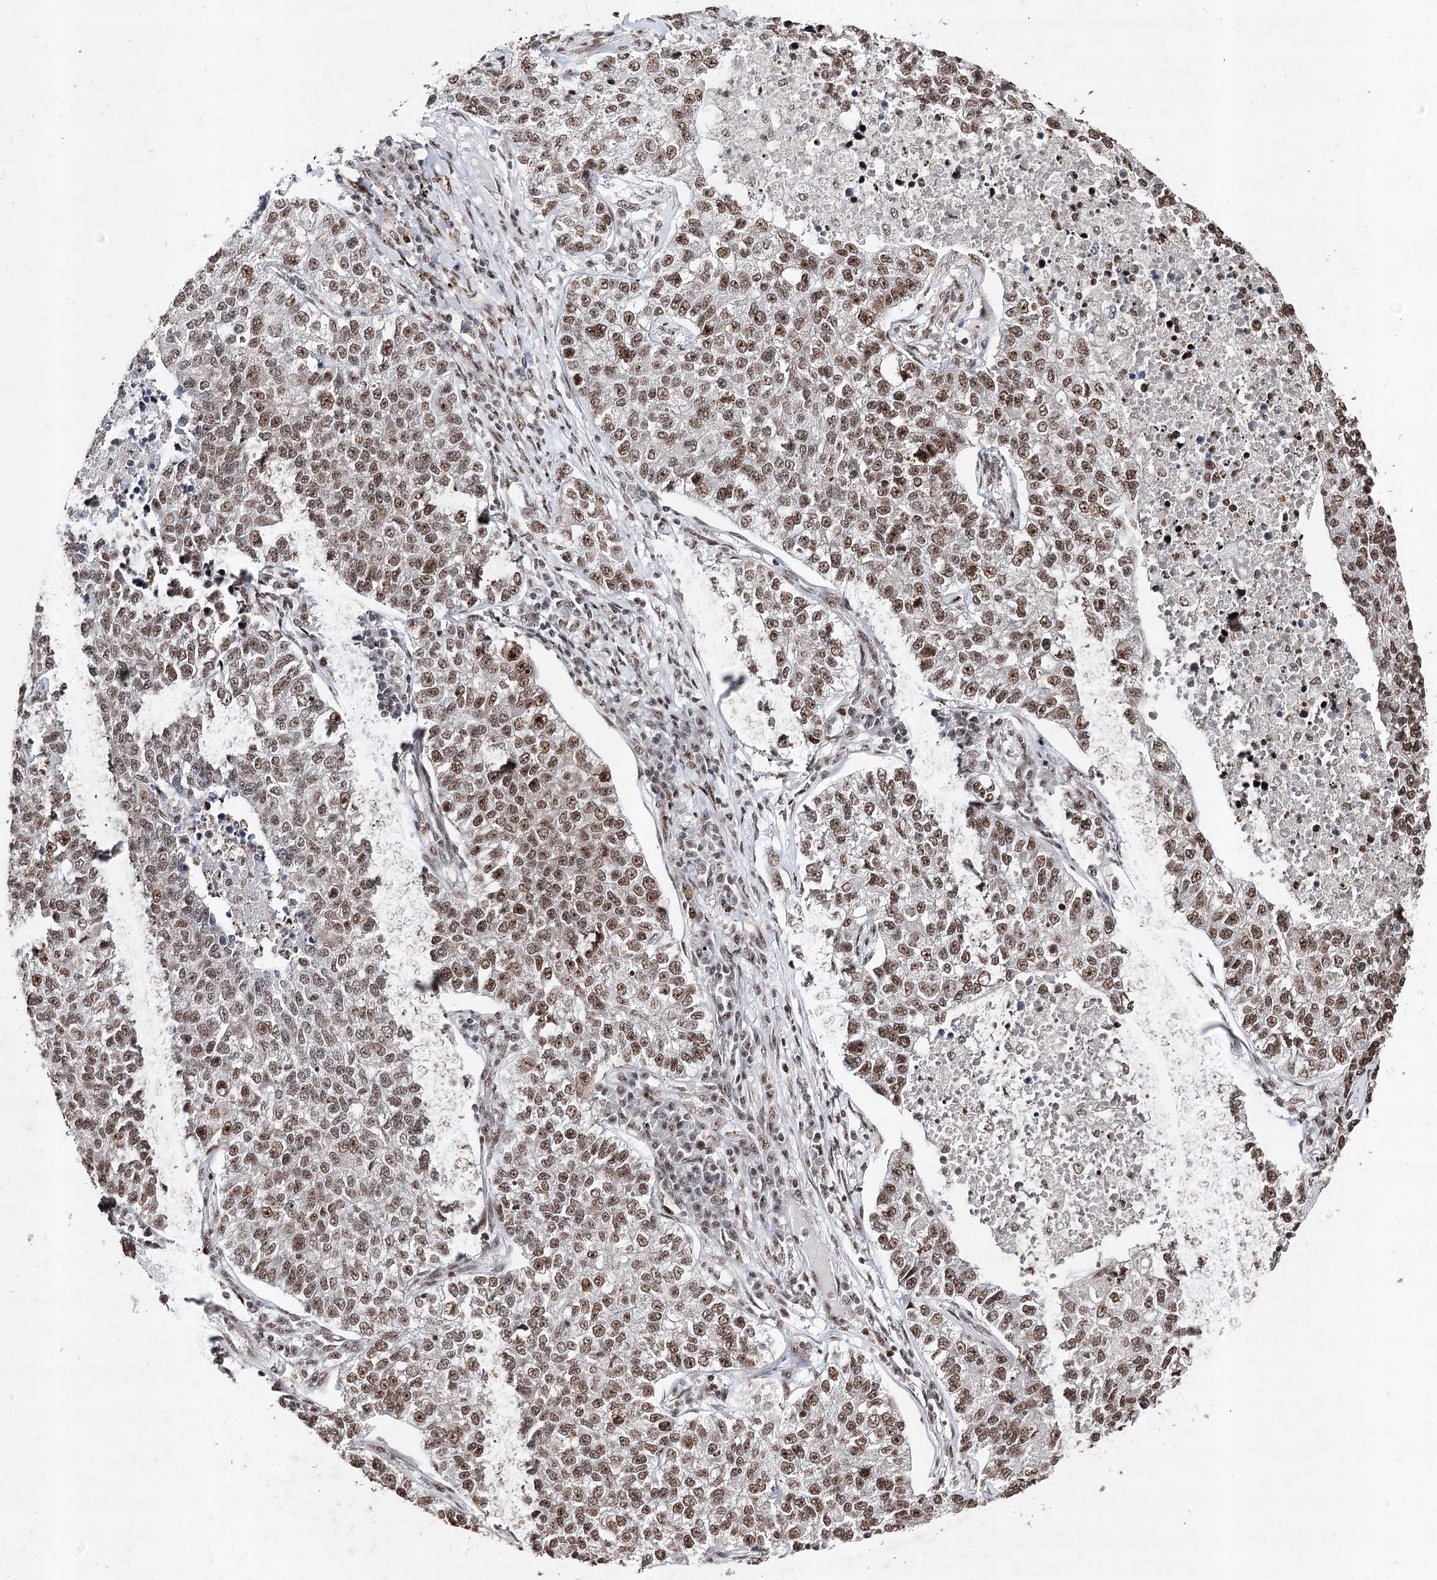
{"staining": {"intensity": "moderate", "quantity": ">75%", "location": "nuclear"}, "tissue": "lung cancer", "cell_type": "Tumor cells", "image_type": "cancer", "snomed": [{"axis": "morphology", "description": "Adenocarcinoma, NOS"}, {"axis": "topography", "description": "Lung"}], "caption": "Human lung cancer (adenocarcinoma) stained with a brown dye demonstrates moderate nuclear positive expression in about >75% of tumor cells.", "gene": "PDCD4", "patient": {"sex": "male", "age": 49}}